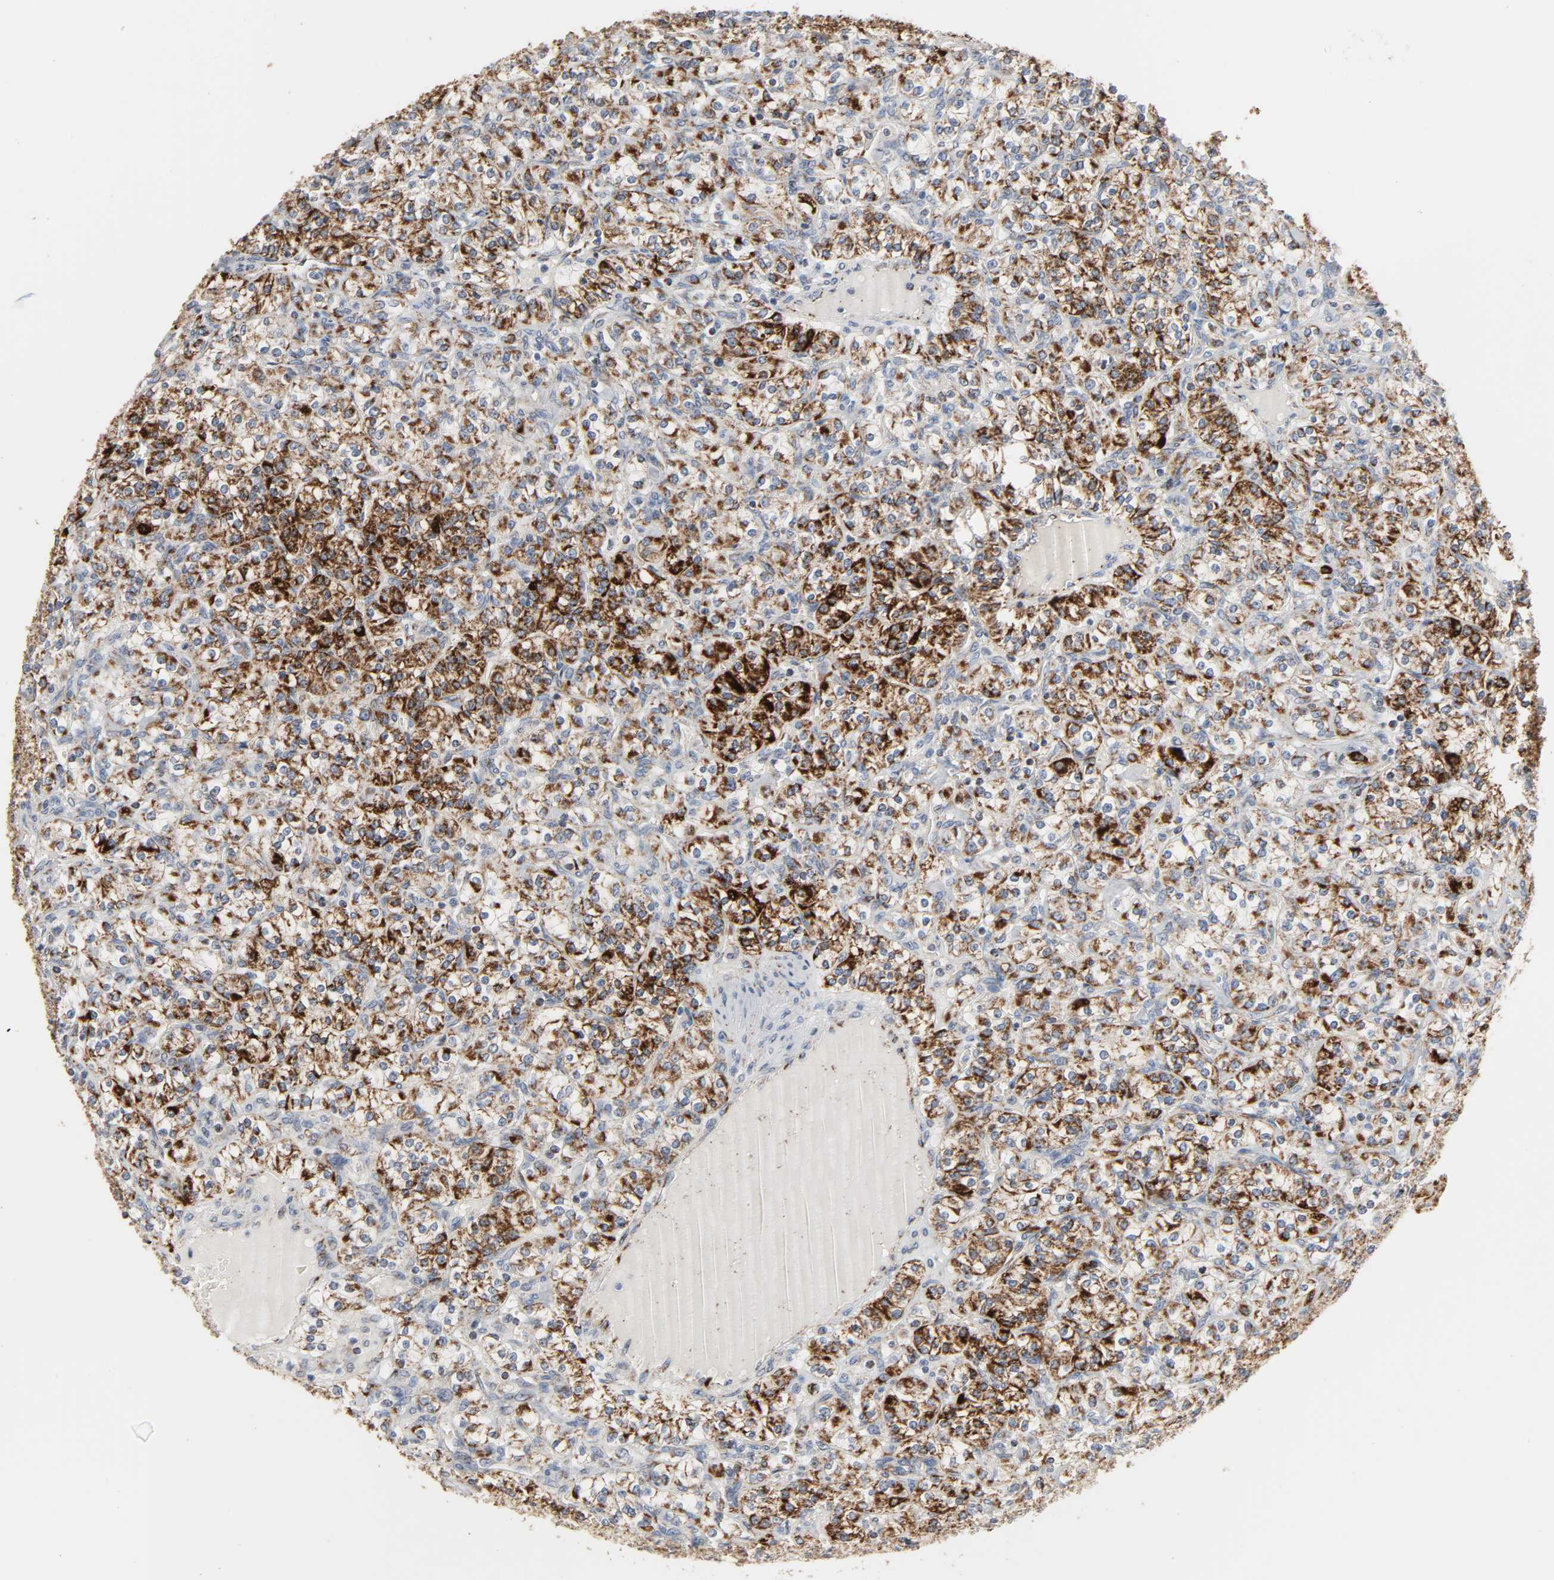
{"staining": {"intensity": "strong", "quantity": "25%-75%", "location": "cytoplasmic/membranous"}, "tissue": "renal cancer", "cell_type": "Tumor cells", "image_type": "cancer", "snomed": [{"axis": "morphology", "description": "Adenocarcinoma, NOS"}, {"axis": "topography", "description": "Kidney"}], "caption": "A high amount of strong cytoplasmic/membranous staining is present in approximately 25%-75% of tumor cells in renal adenocarcinoma tissue.", "gene": "ACAT1", "patient": {"sex": "male", "age": 77}}